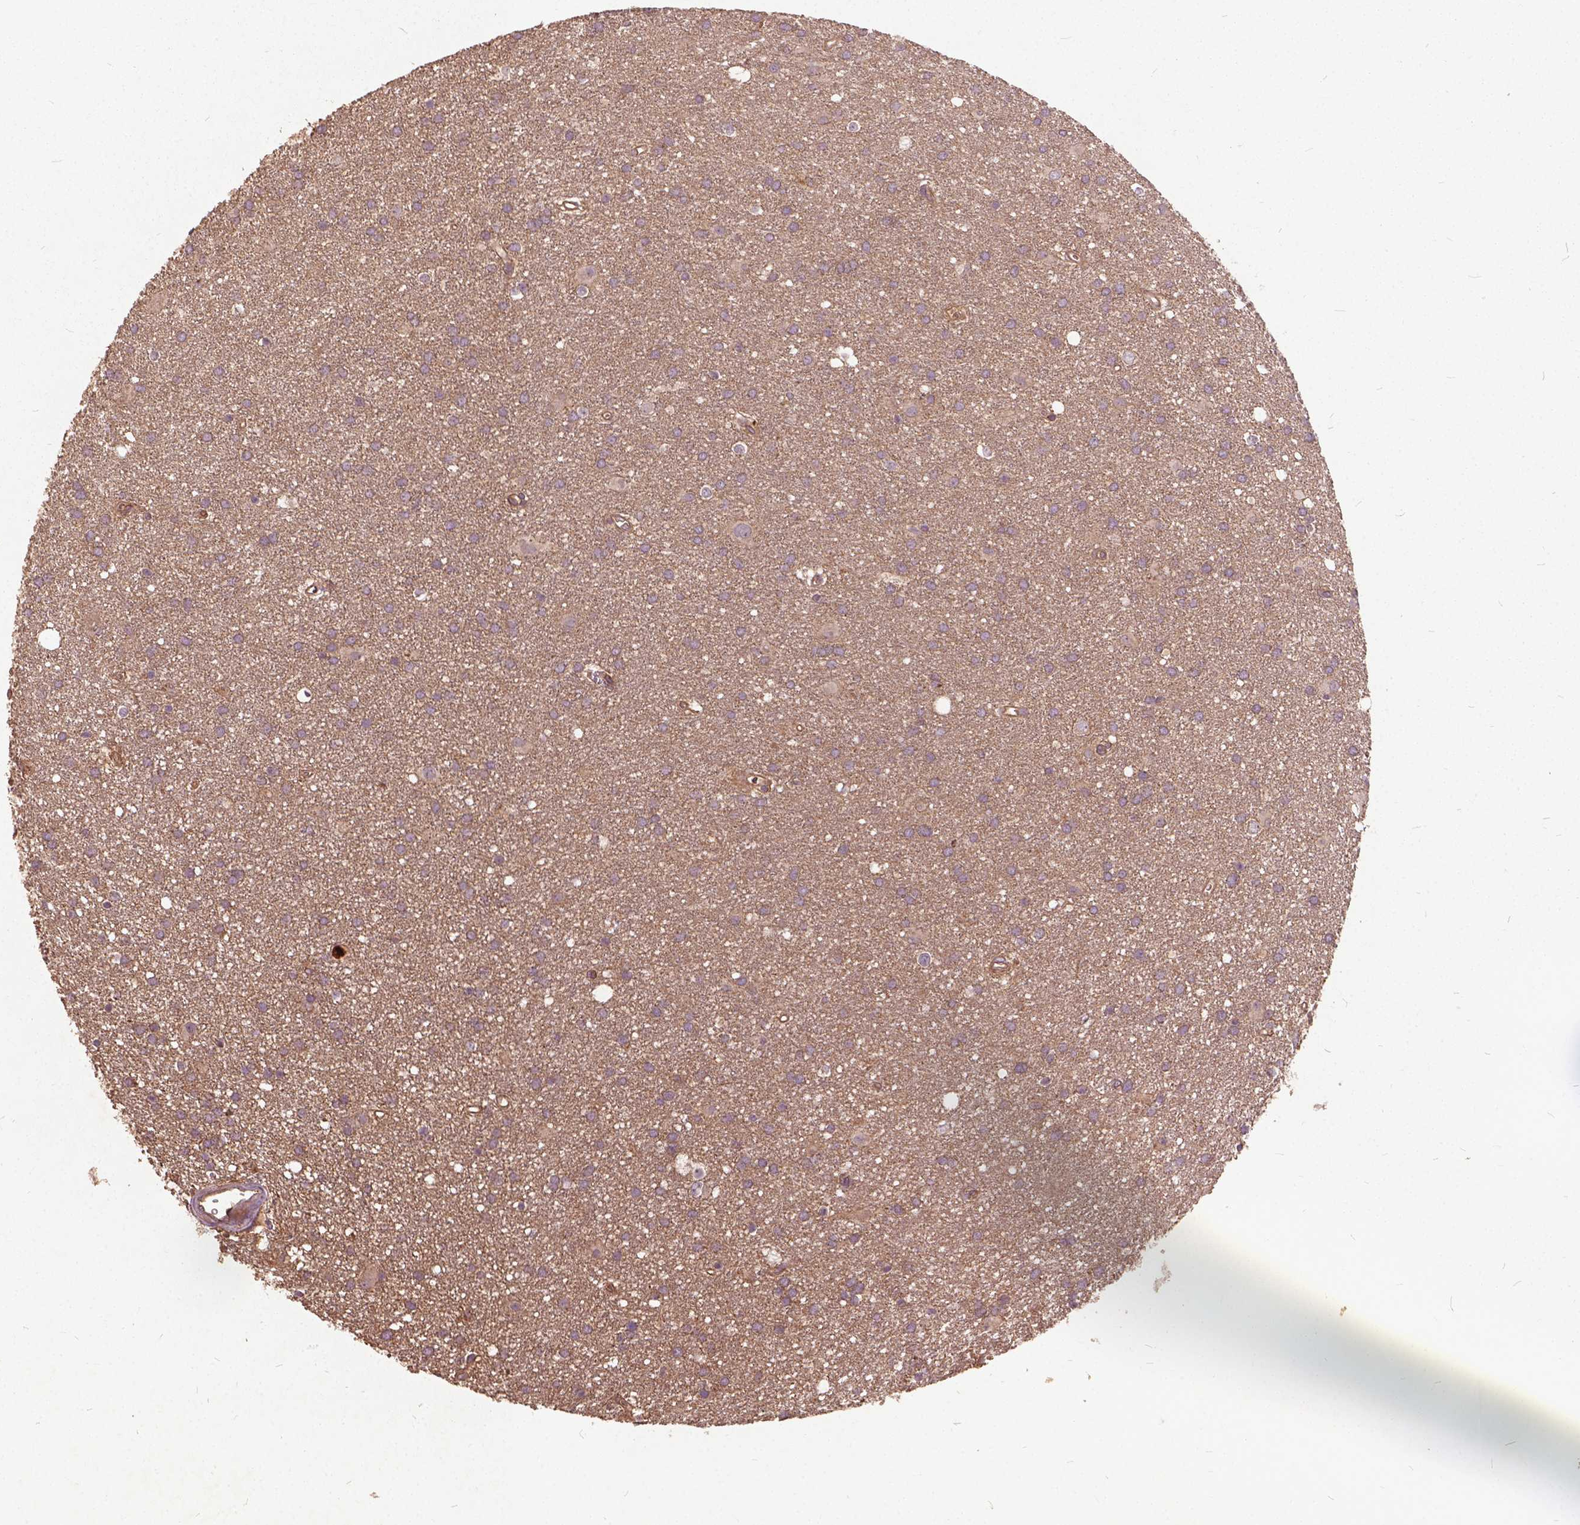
{"staining": {"intensity": "negative", "quantity": "none", "location": "none"}, "tissue": "glioma", "cell_type": "Tumor cells", "image_type": "cancer", "snomed": [{"axis": "morphology", "description": "Glioma, malignant, Low grade"}, {"axis": "topography", "description": "Brain"}], "caption": "This is an immunohistochemistry image of human glioma. There is no positivity in tumor cells.", "gene": "UBXN2A", "patient": {"sex": "male", "age": 58}}